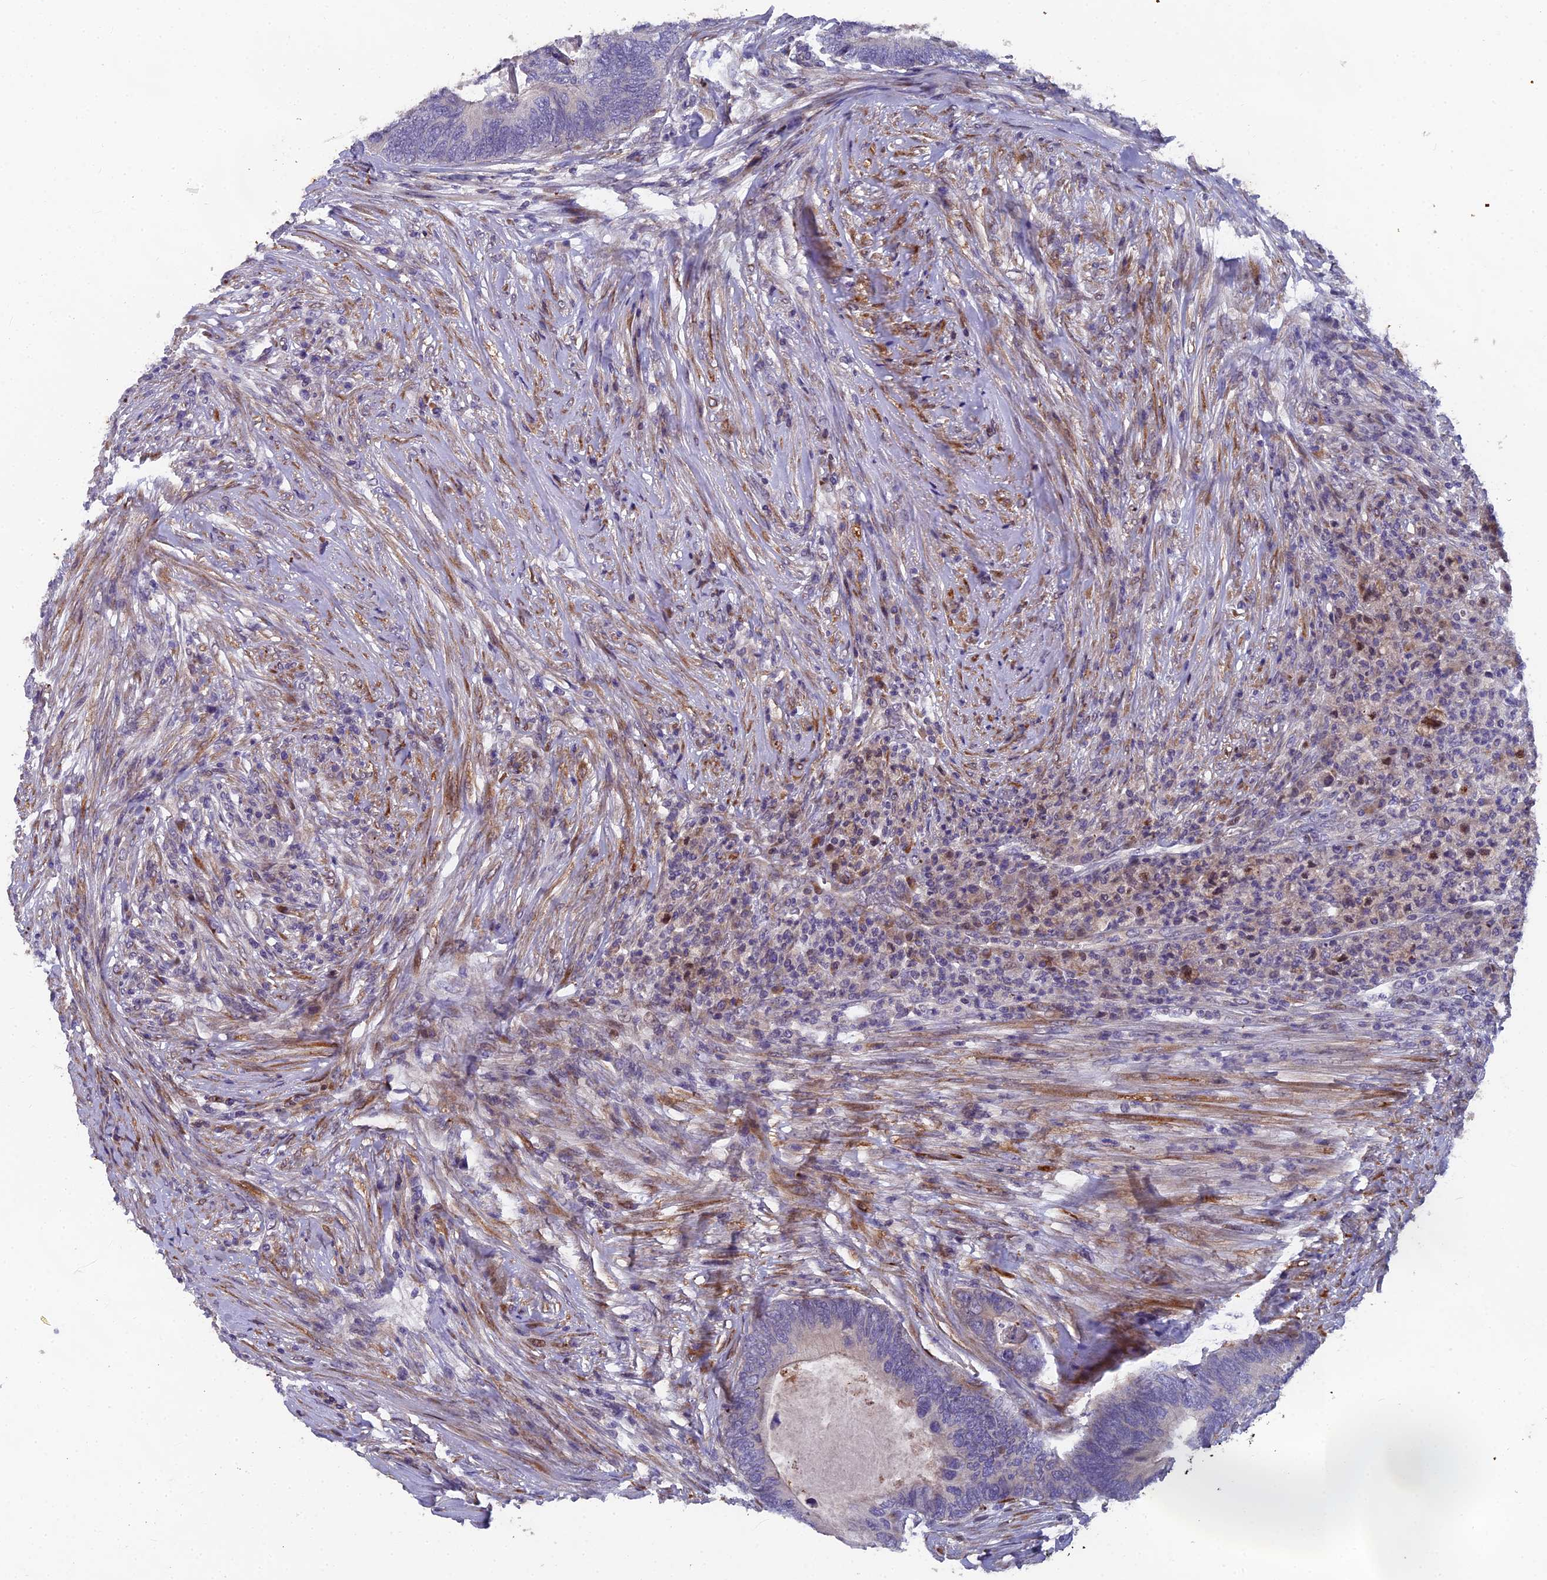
{"staining": {"intensity": "negative", "quantity": "none", "location": "none"}, "tissue": "colorectal cancer", "cell_type": "Tumor cells", "image_type": "cancer", "snomed": [{"axis": "morphology", "description": "Adenocarcinoma, NOS"}, {"axis": "topography", "description": "Colon"}], "caption": "A histopathology image of human colorectal cancer is negative for staining in tumor cells. Nuclei are stained in blue.", "gene": "RAB28", "patient": {"sex": "female", "age": 67}}